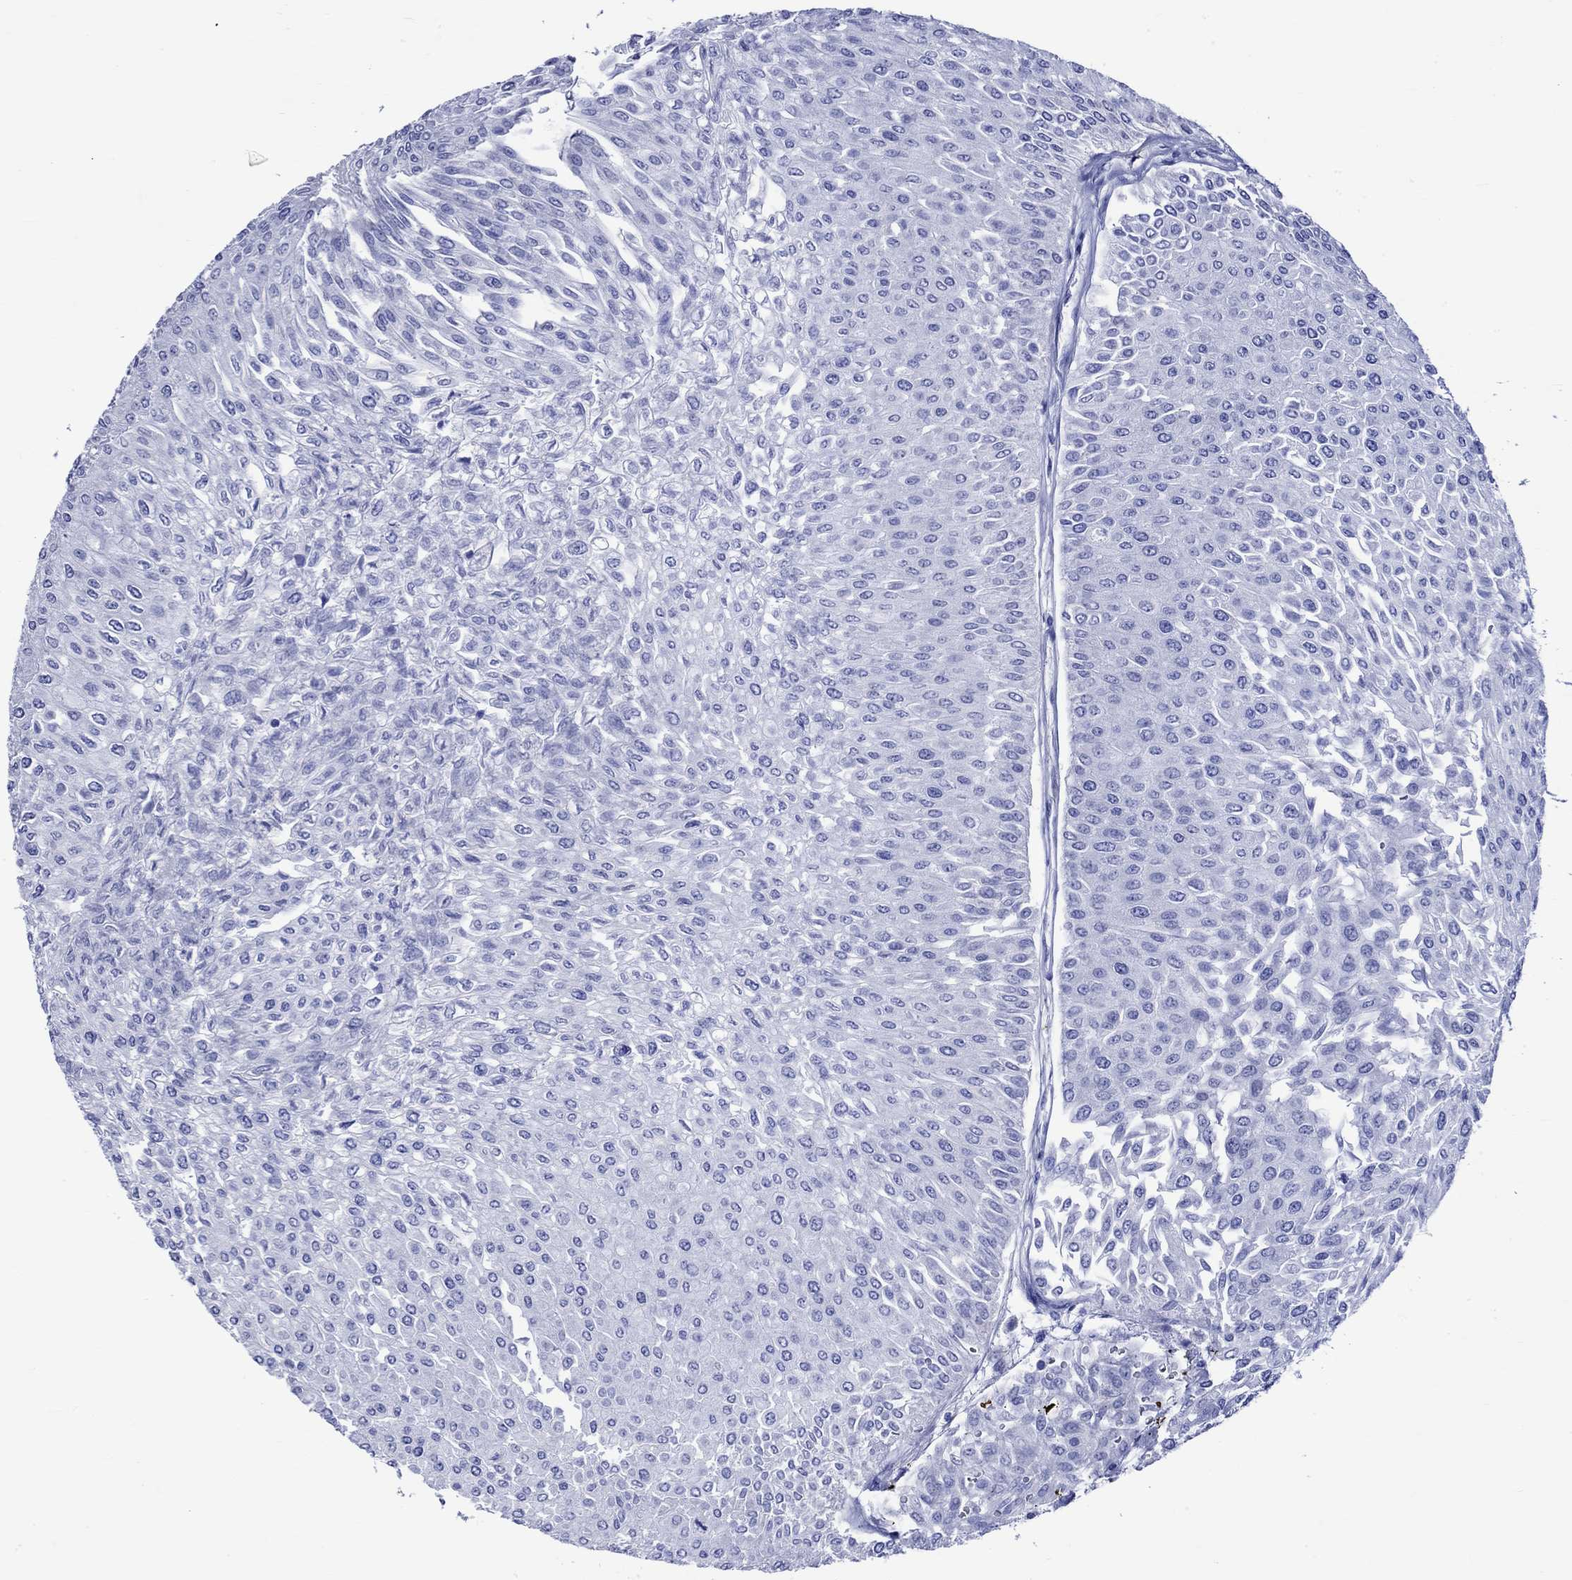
{"staining": {"intensity": "negative", "quantity": "none", "location": "none"}, "tissue": "urothelial cancer", "cell_type": "Tumor cells", "image_type": "cancer", "snomed": [{"axis": "morphology", "description": "Urothelial carcinoma, Low grade"}, {"axis": "topography", "description": "Urinary bladder"}], "caption": "Tumor cells are negative for protein expression in human urothelial carcinoma (low-grade).", "gene": "CRYAB", "patient": {"sex": "male", "age": 67}}